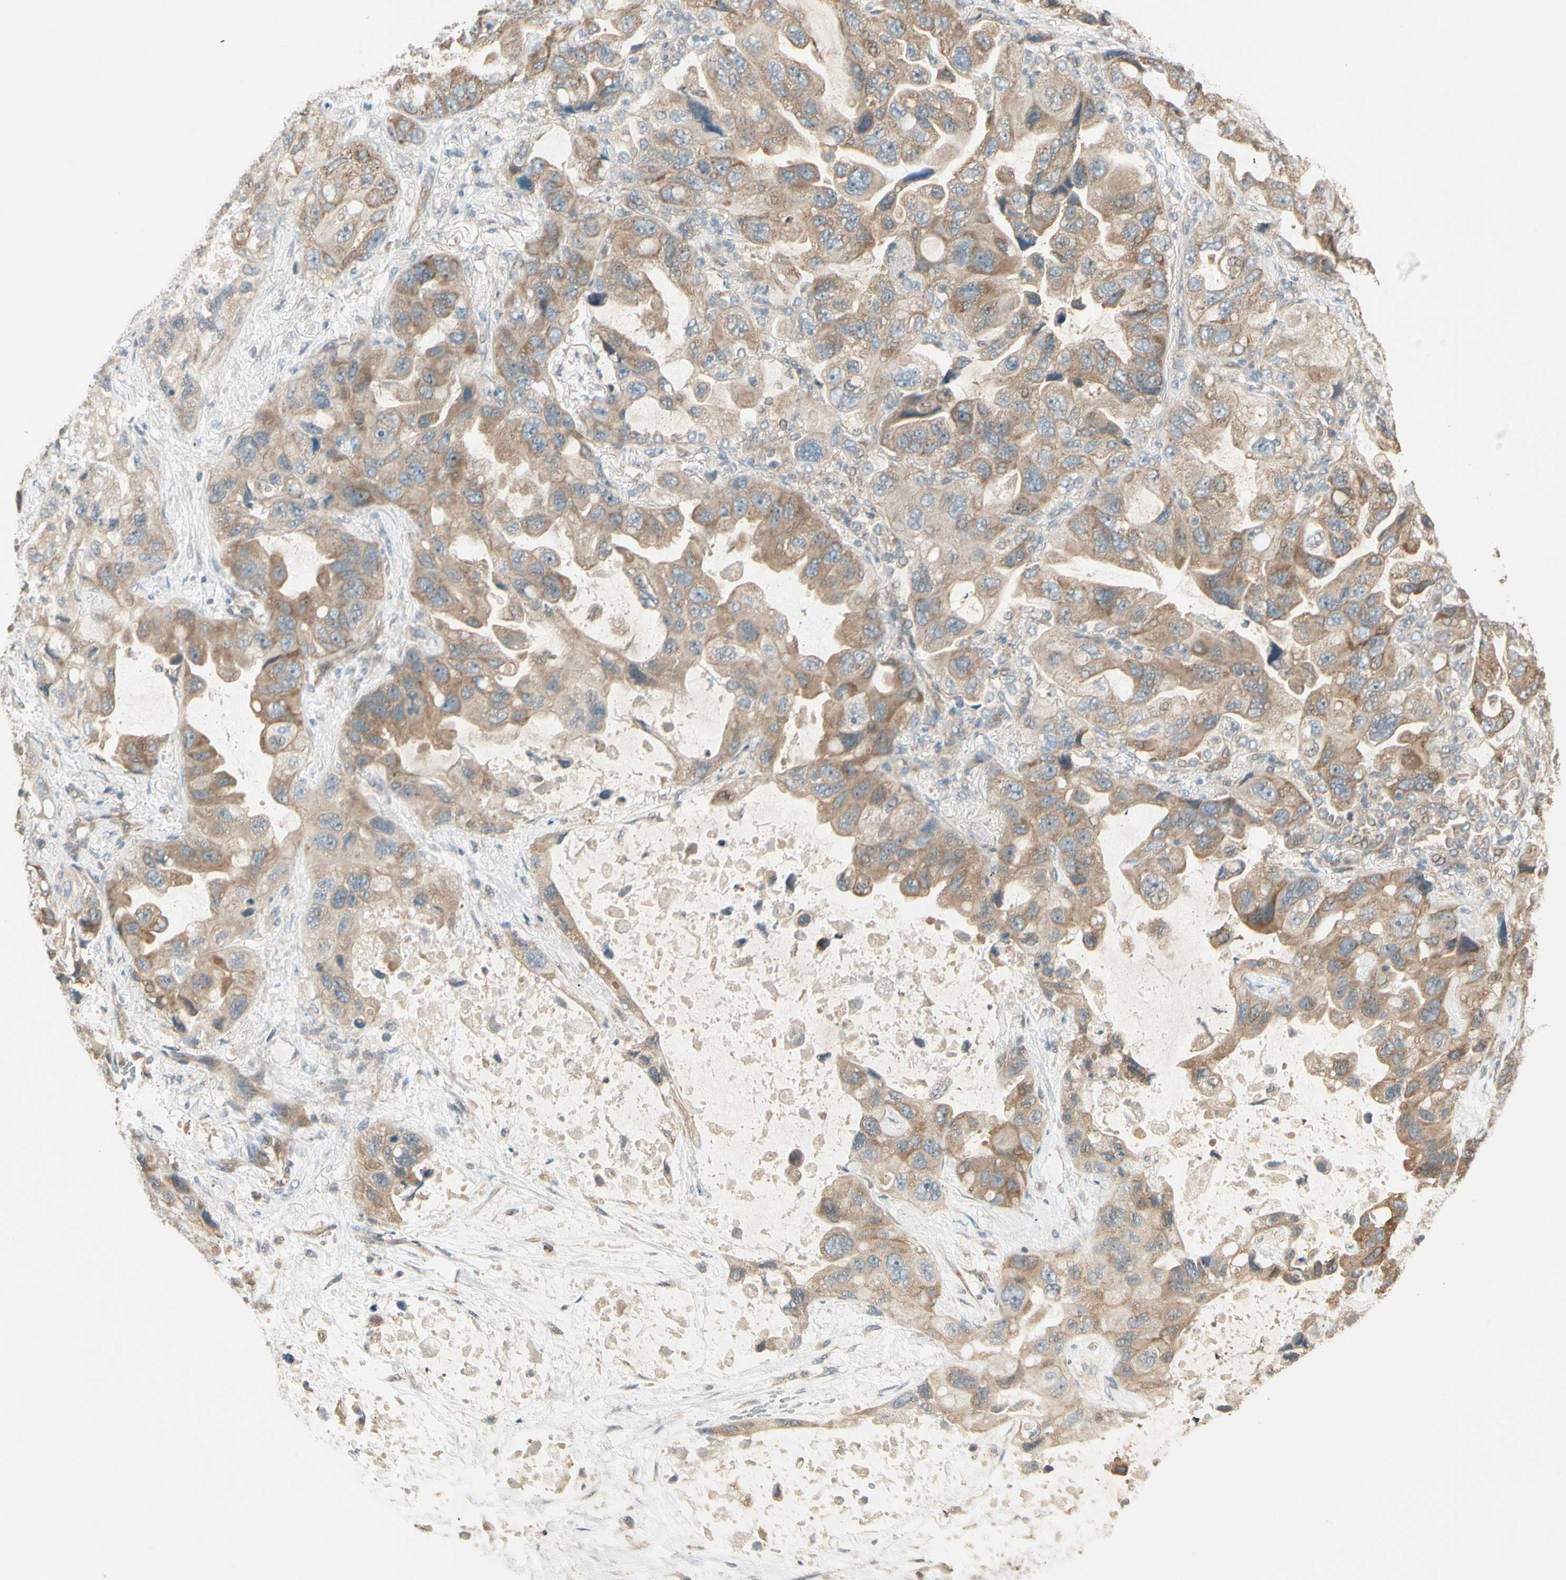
{"staining": {"intensity": "moderate", "quantity": ">75%", "location": "cytoplasmic/membranous"}, "tissue": "lung cancer", "cell_type": "Tumor cells", "image_type": "cancer", "snomed": [{"axis": "morphology", "description": "Squamous cell carcinoma, NOS"}, {"axis": "topography", "description": "Lung"}], "caption": "A medium amount of moderate cytoplasmic/membranous staining is seen in approximately >75% of tumor cells in lung squamous cell carcinoma tissue.", "gene": "TNFRSF21", "patient": {"sex": "female", "age": 73}}